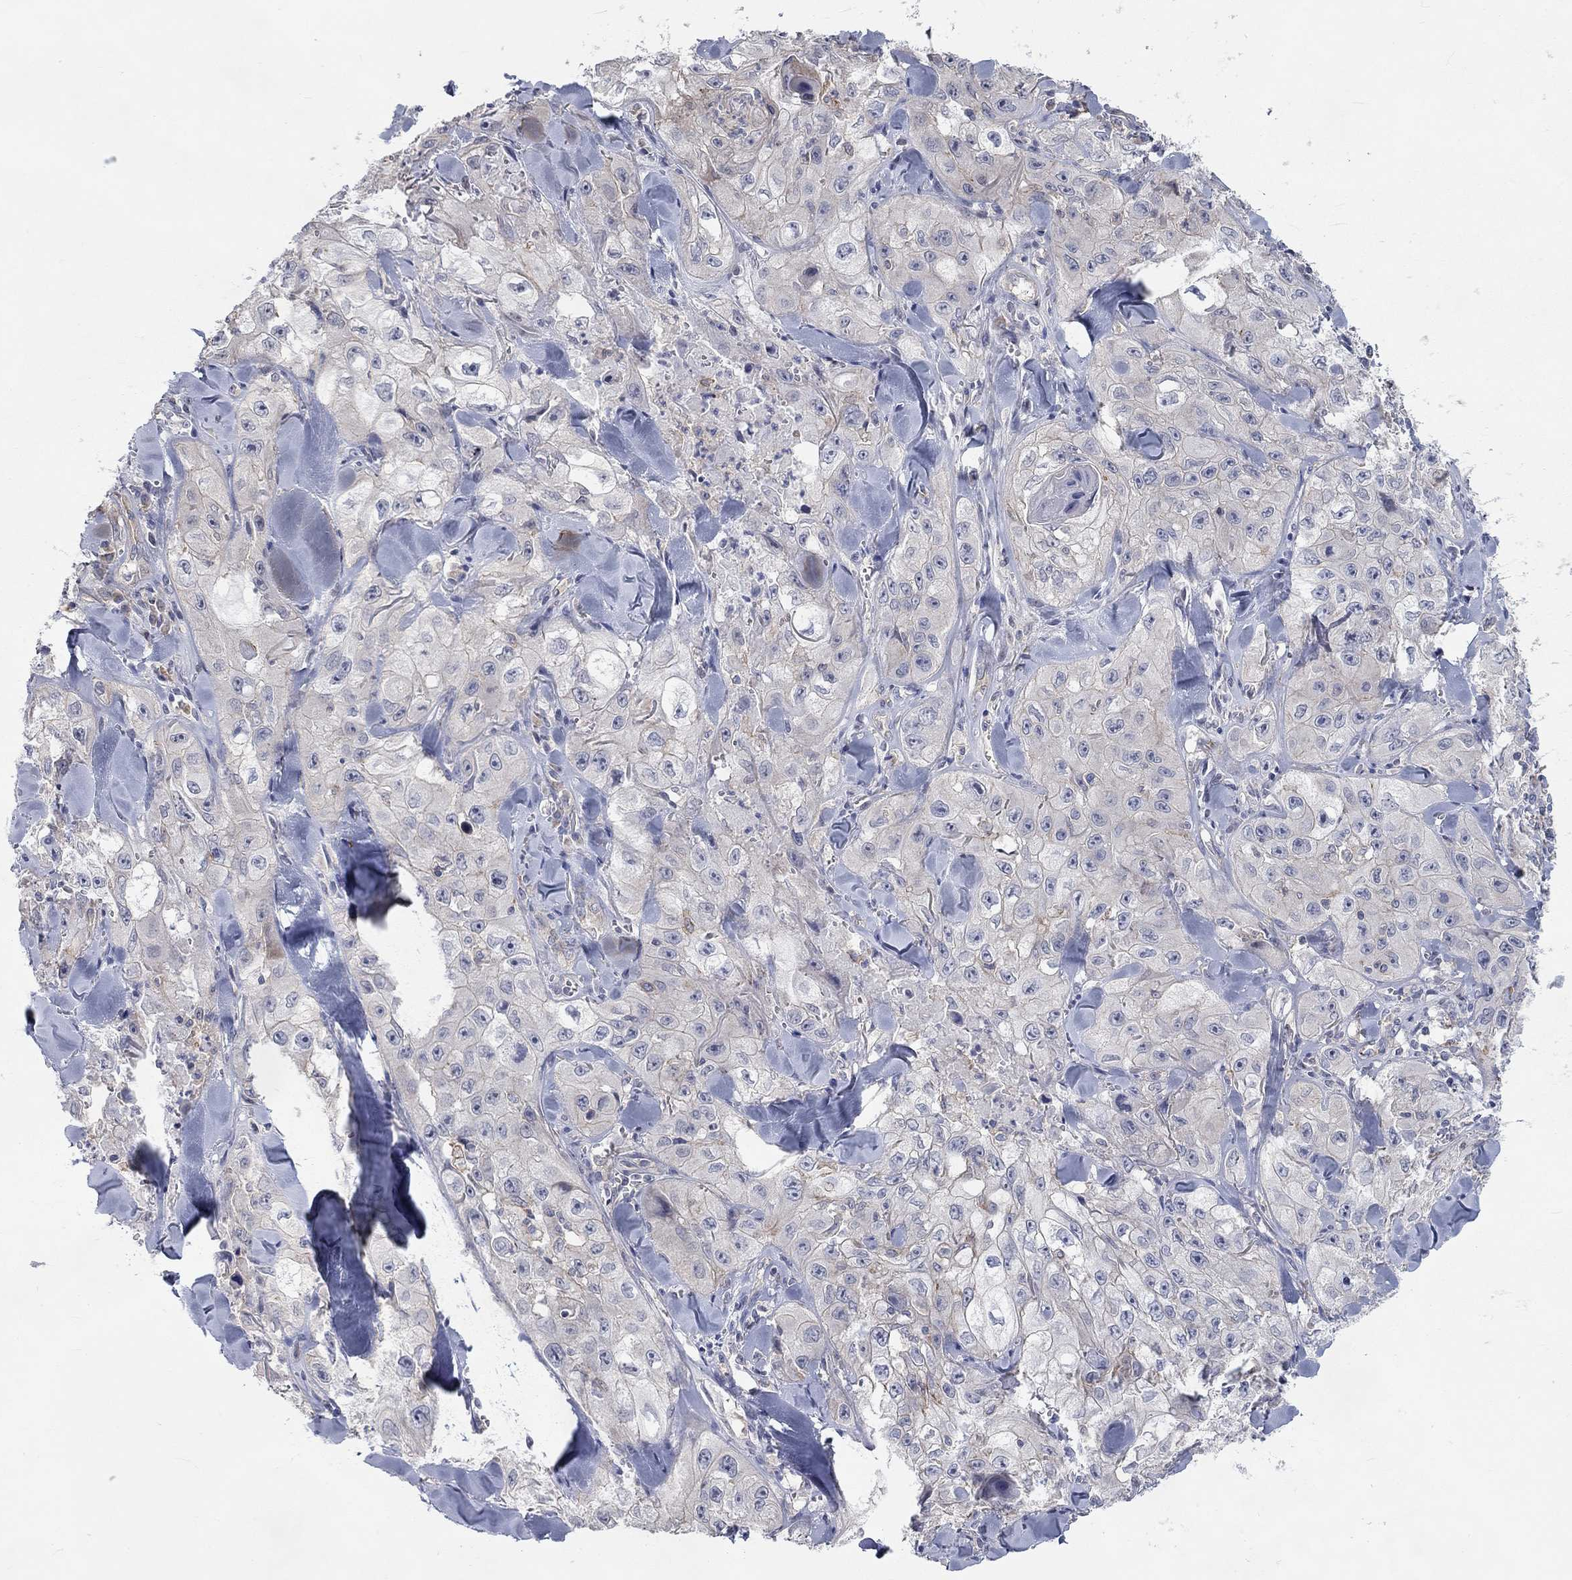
{"staining": {"intensity": "weak", "quantity": "<25%", "location": "cytoplasmic/membranous"}, "tissue": "skin cancer", "cell_type": "Tumor cells", "image_type": "cancer", "snomed": [{"axis": "morphology", "description": "Squamous cell carcinoma, NOS"}, {"axis": "topography", "description": "Skin"}, {"axis": "topography", "description": "Subcutis"}], "caption": "Immunohistochemistry photomicrograph of skin cancer (squamous cell carcinoma) stained for a protein (brown), which shows no expression in tumor cells. The staining was performed using DAB to visualize the protein expression in brown, while the nuclei were stained in blue with hematoxylin (Magnification: 20x).", "gene": "PCDHGA10", "patient": {"sex": "male", "age": 73}}